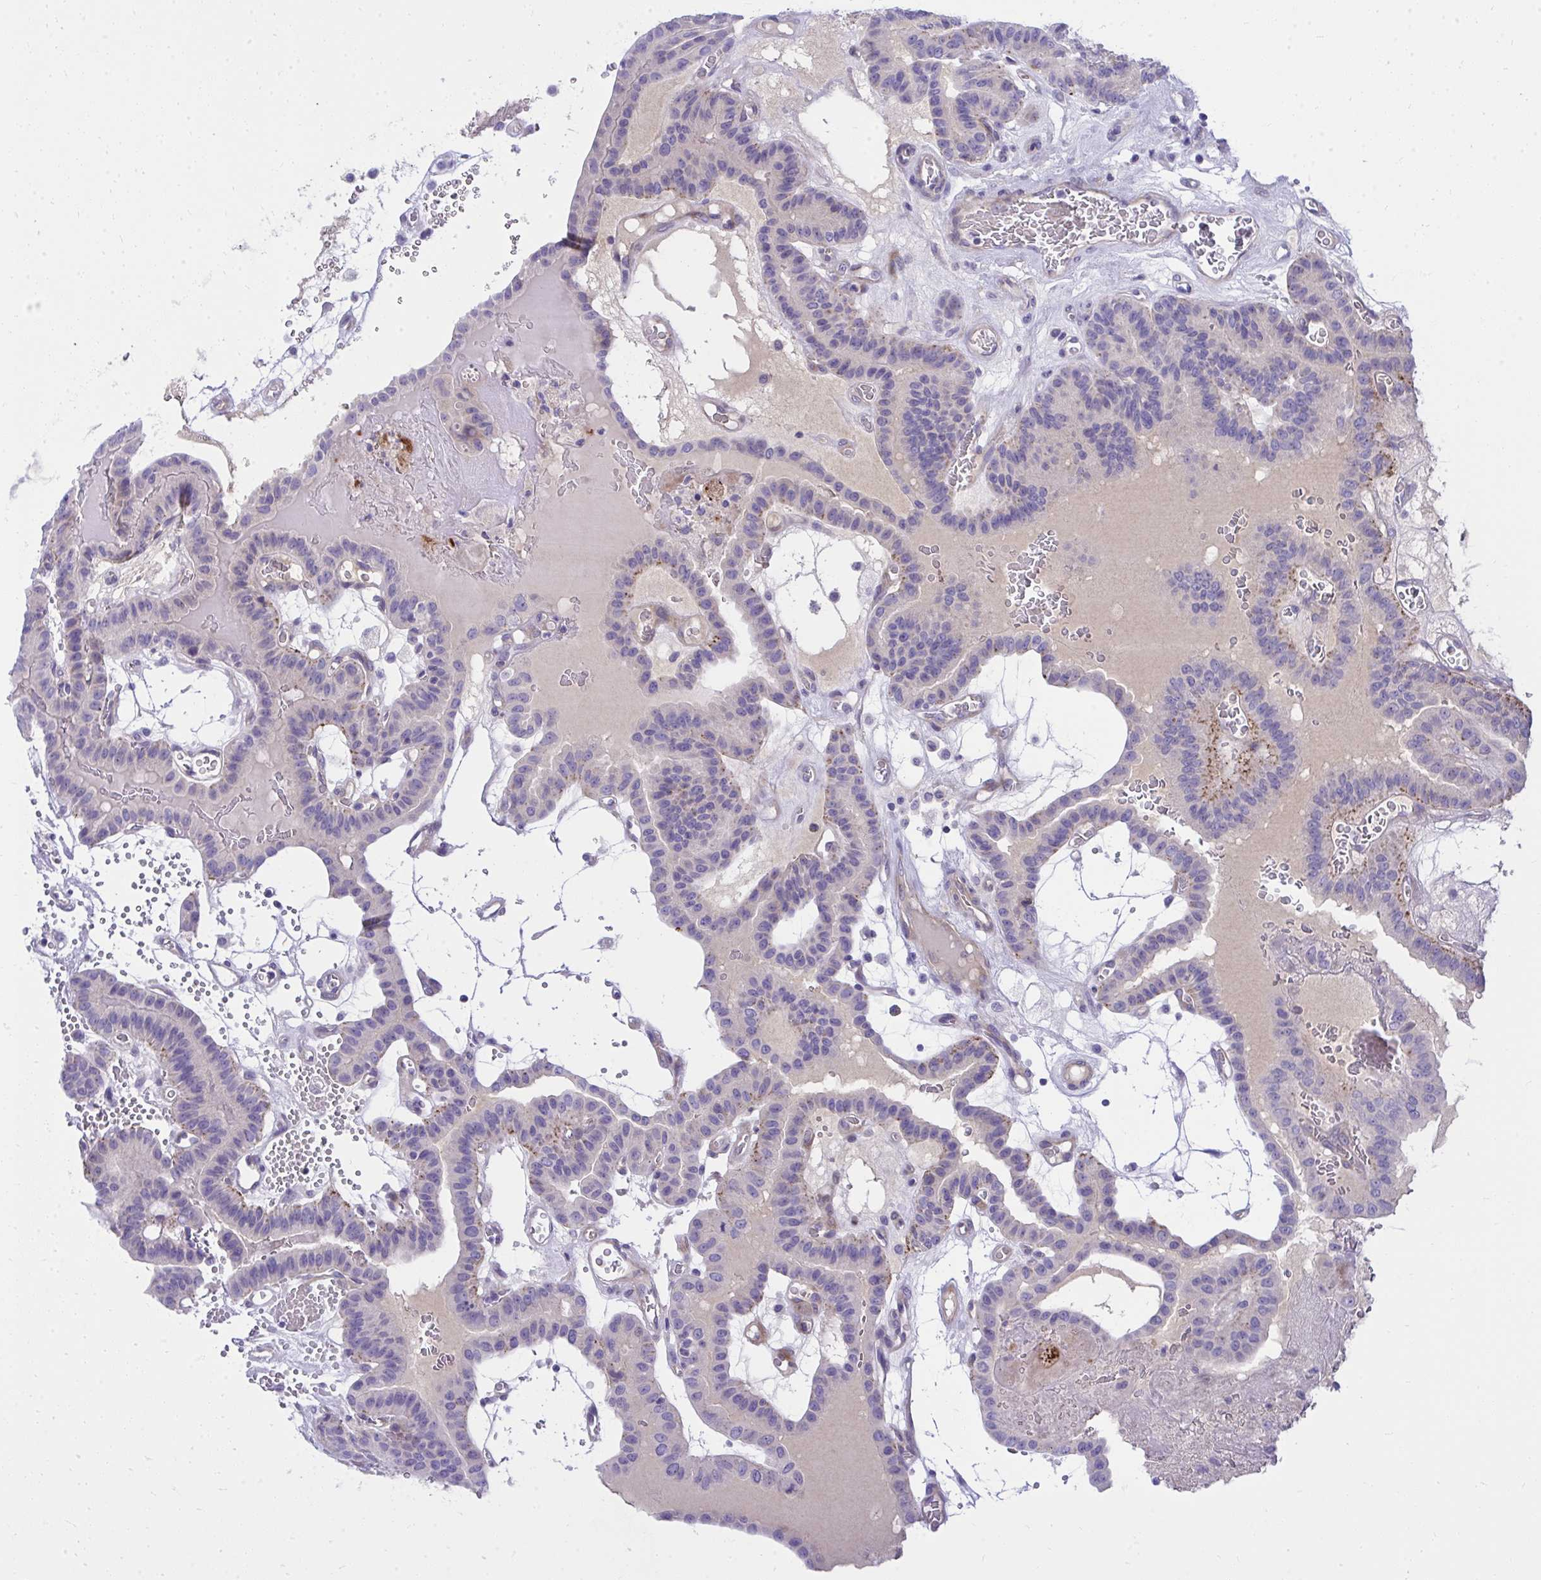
{"staining": {"intensity": "negative", "quantity": "none", "location": "none"}, "tissue": "thyroid cancer", "cell_type": "Tumor cells", "image_type": "cancer", "snomed": [{"axis": "morphology", "description": "Papillary adenocarcinoma, NOS"}, {"axis": "topography", "description": "Thyroid gland"}], "caption": "A high-resolution histopathology image shows immunohistochemistry (IHC) staining of thyroid cancer, which demonstrates no significant staining in tumor cells. (Stains: DAB (3,3'-diaminobenzidine) immunohistochemistry (IHC) with hematoxylin counter stain, Microscopy: brightfield microscopy at high magnification).", "gene": "LRRC36", "patient": {"sex": "male", "age": 87}}